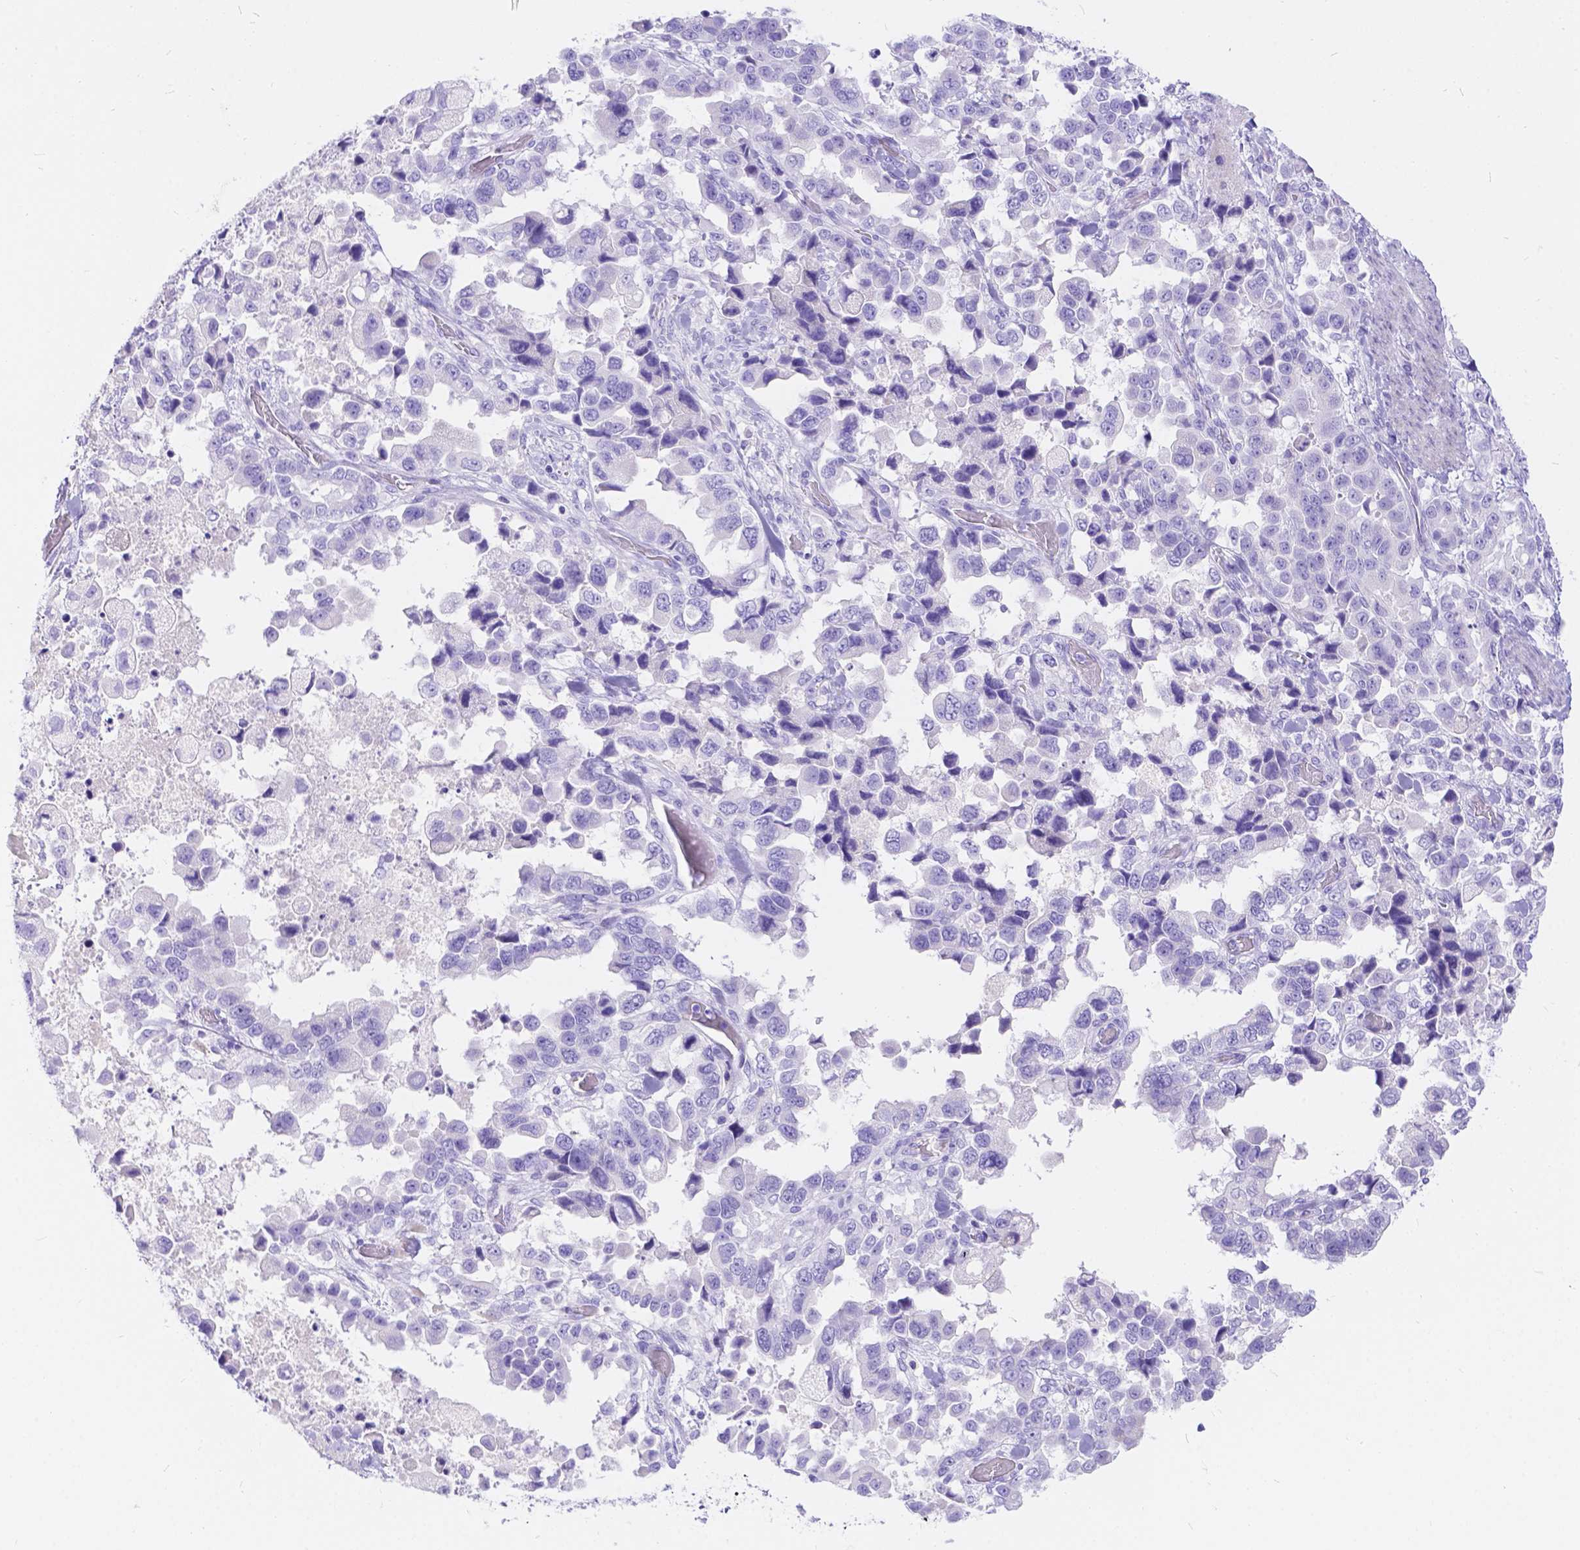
{"staining": {"intensity": "negative", "quantity": "none", "location": "none"}, "tissue": "stomach cancer", "cell_type": "Tumor cells", "image_type": "cancer", "snomed": [{"axis": "morphology", "description": "Adenocarcinoma, NOS"}, {"axis": "topography", "description": "Stomach"}], "caption": "High magnification brightfield microscopy of adenocarcinoma (stomach) stained with DAB (3,3'-diaminobenzidine) (brown) and counterstained with hematoxylin (blue): tumor cells show no significant positivity. (DAB (3,3'-diaminobenzidine) immunohistochemistry with hematoxylin counter stain).", "gene": "KLHL10", "patient": {"sex": "male", "age": 59}}